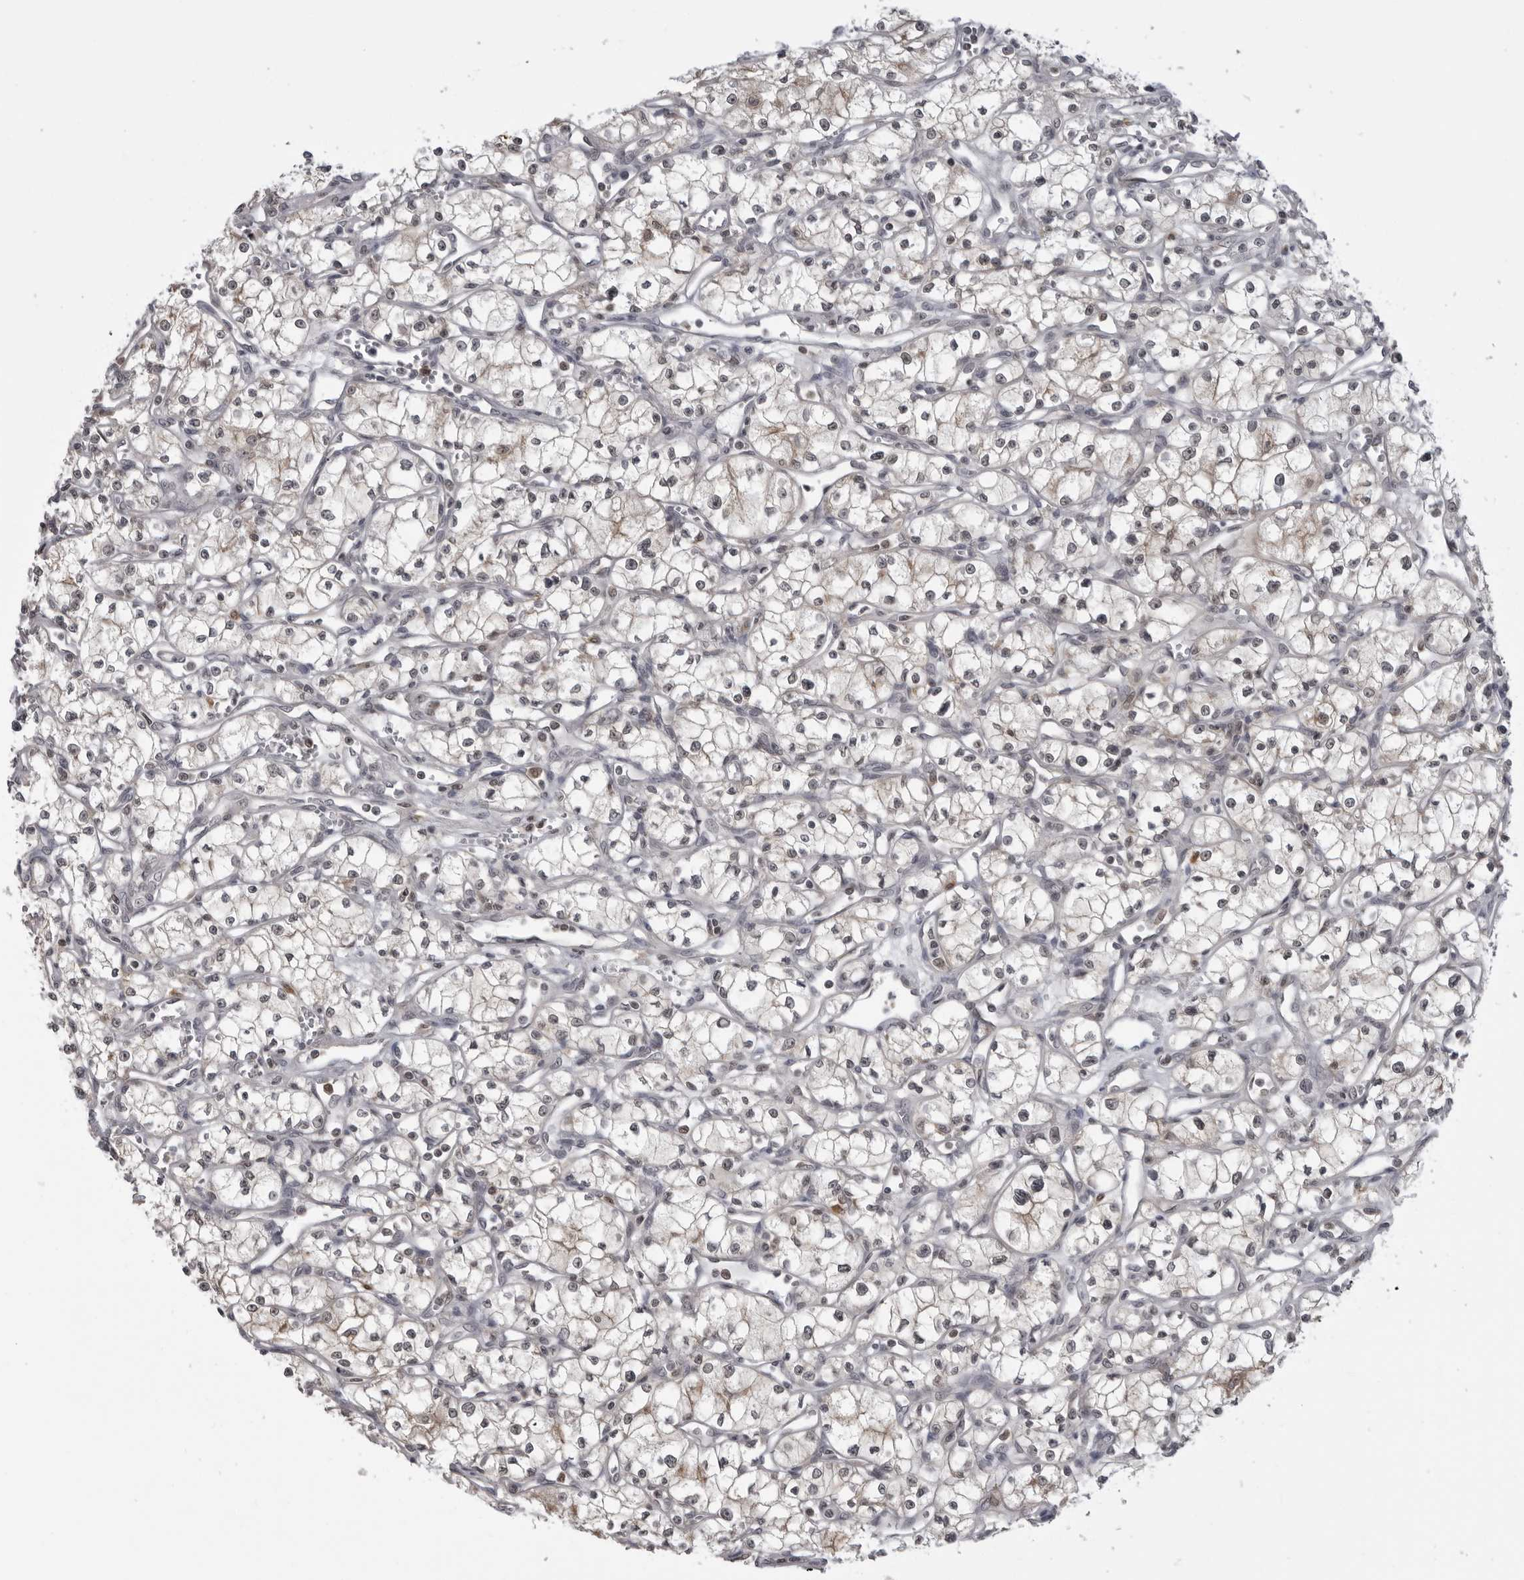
{"staining": {"intensity": "weak", "quantity": "<25%", "location": "cytoplasmic/membranous"}, "tissue": "renal cancer", "cell_type": "Tumor cells", "image_type": "cancer", "snomed": [{"axis": "morphology", "description": "Adenocarcinoma, NOS"}, {"axis": "topography", "description": "Kidney"}], "caption": "IHC image of neoplastic tissue: renal adenocarcinoma stained with DAB (3,3'-diaminobenzidine) shows no significant protein positivity in tumor cells.", "gene": "PDCL3", "patient": {"sex": "male", "age": 59}}